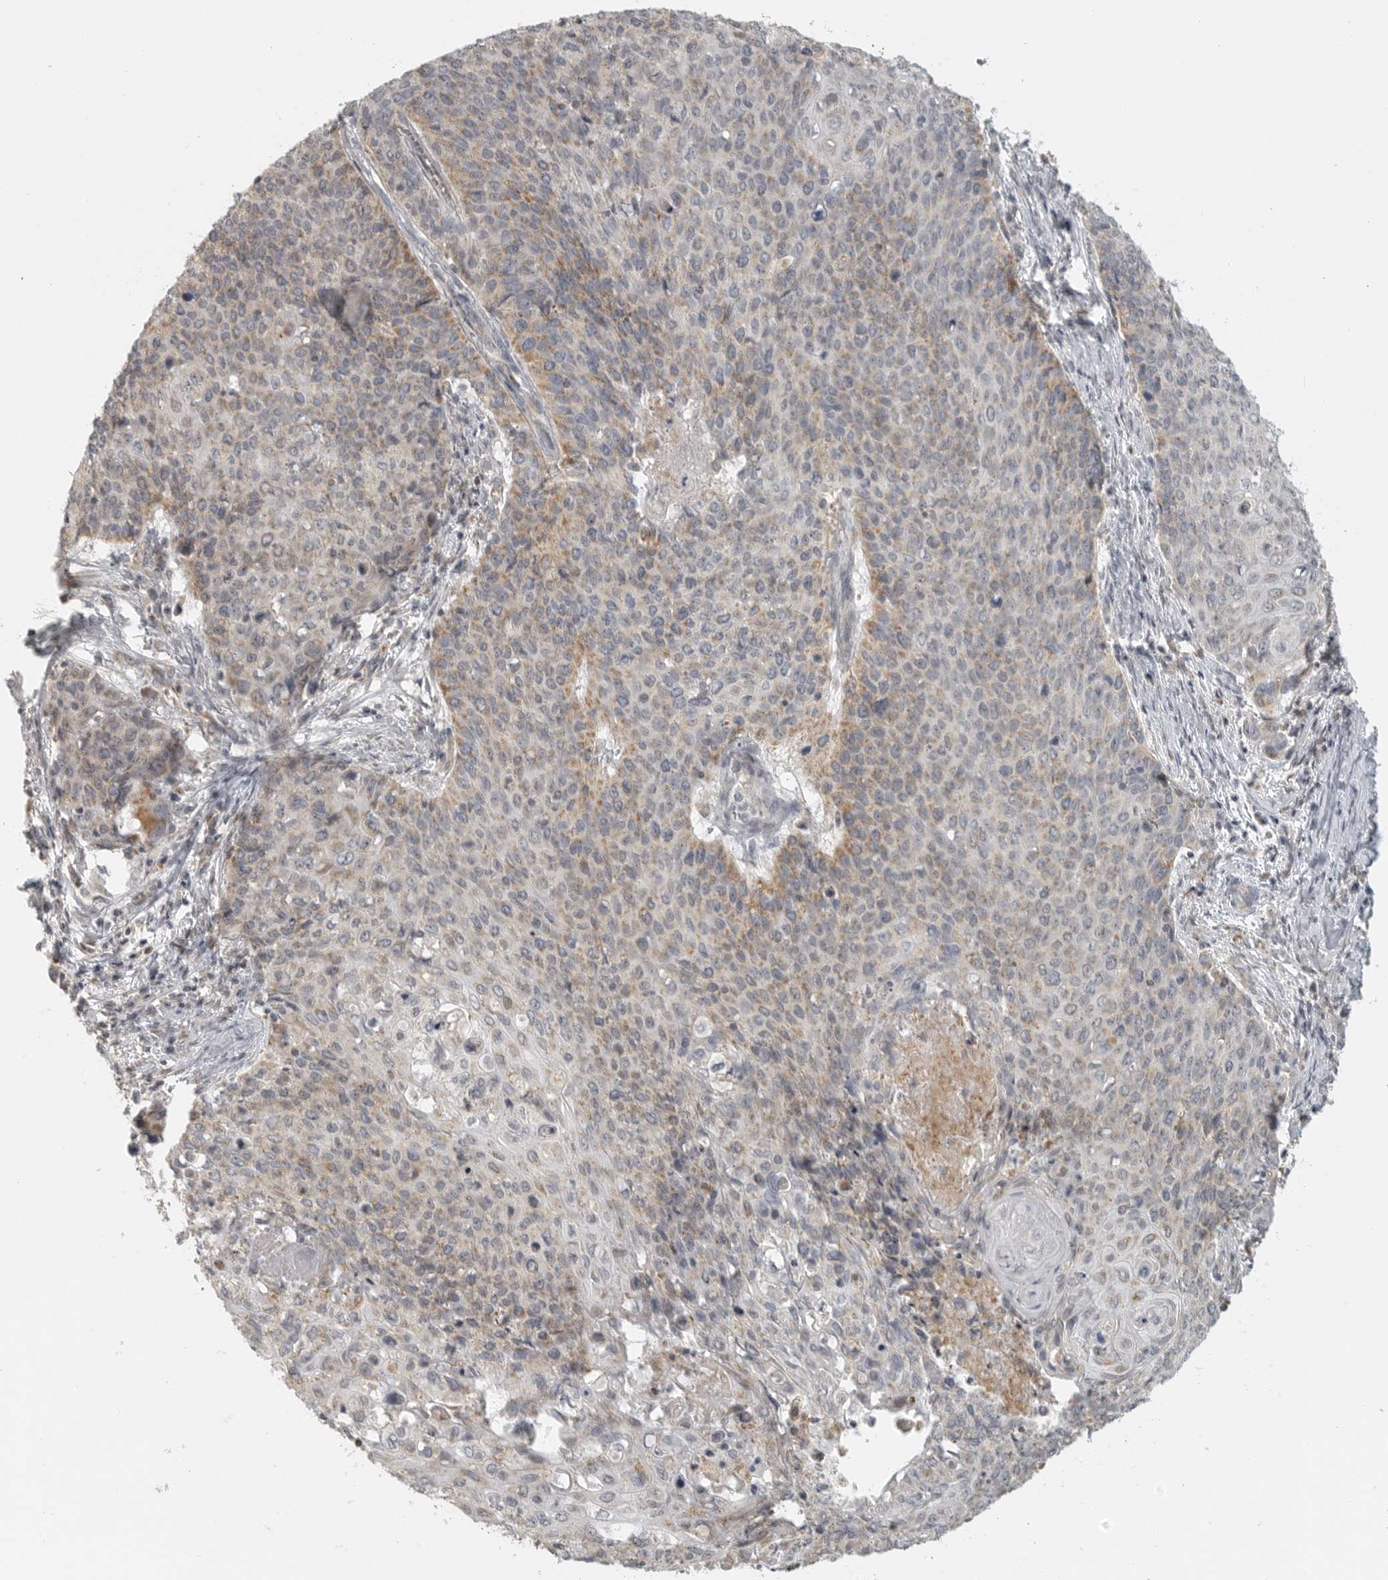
{"staining": {"intensity": "weak", "quantity": "25%-75%", "location": "cytoplasmic/membranous"}, "tissue": "cervical cancer", "cell_type": "Tumor cells", "image_type": "cancer", "snomed": [{"axis": "morphology", "description": "Squamous cell carcinoma, NOS"}, {"axis": "topography", "description": "Cervix"}], "caption": "Immunohistochemistry histopathology image of neoplastic tissue: human cervical squamous cell carcinoma stained using immunohistochemistry demonstrates low levels of weak protein expression localized specifically in the cytoplasmic/membranous of tumor cells, appearing as a cytoplasmic/membranous brown color.", "gene": "RXFP3", "patient": {"sex": "female", "age": 39}}